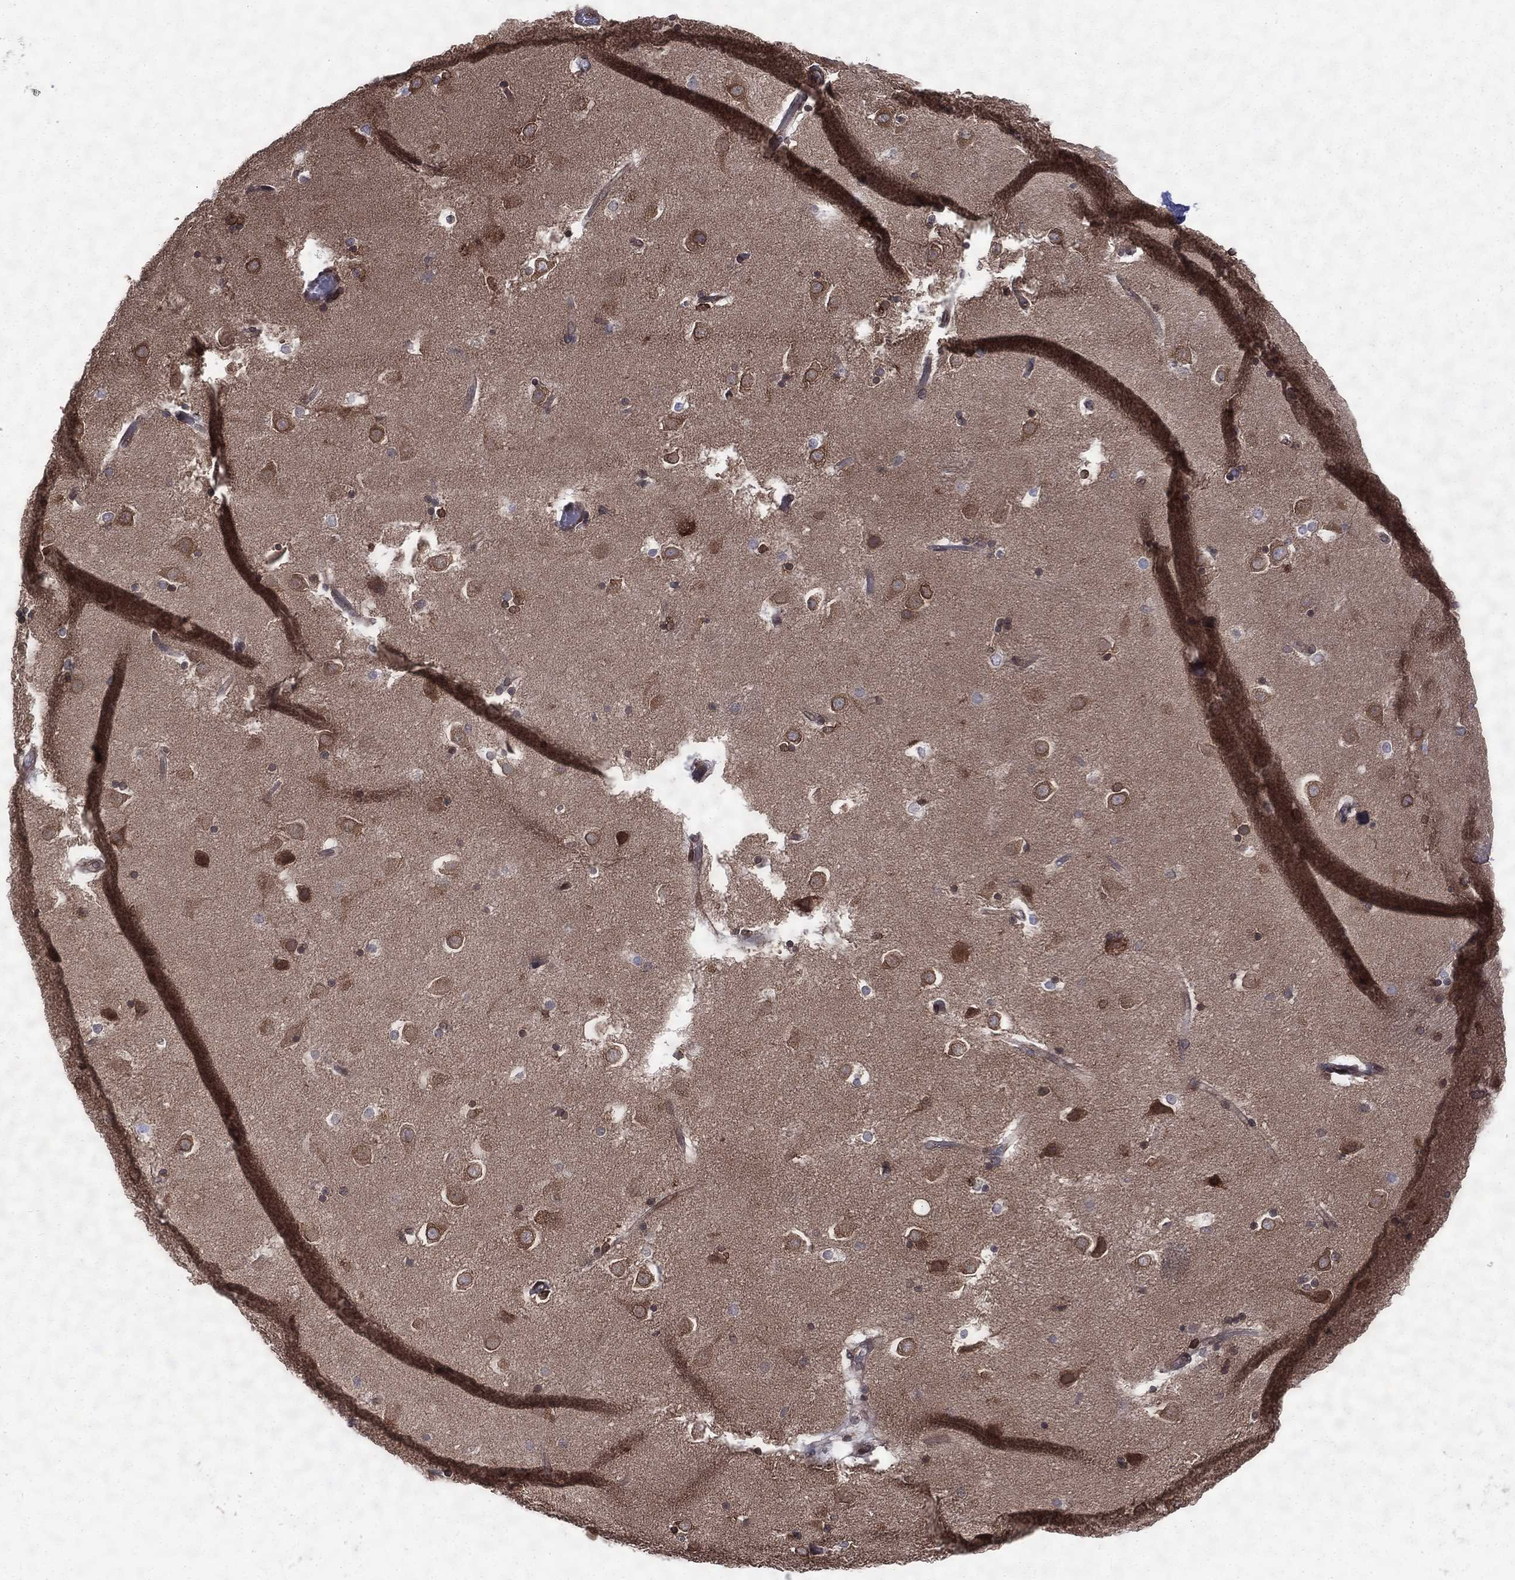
{"staining": {"intensity": "negative", "quantity": "none", "location": "none"}, "tissue": "caudate", "cell_type": "Glial cells", "image_type": "normal", "snomed": [{"axis": "morphology", "description": "Normal tissue, NOS"}, {"axis": "topography", "description": "Lateral ventricle wall"}], "caption": "Immunohistochemistry (IHC) image of normal caudate stained for a protein (brown), which displays no staining in glial cells. Brightfield microscopy of IHC stained with DAB (3,3'-diaminobenzidine) (brown) and hematoxylin (blue), captured at high magnification.", "gene": "PGRMC1", "patient": {"sex": "male", "age": 51}}